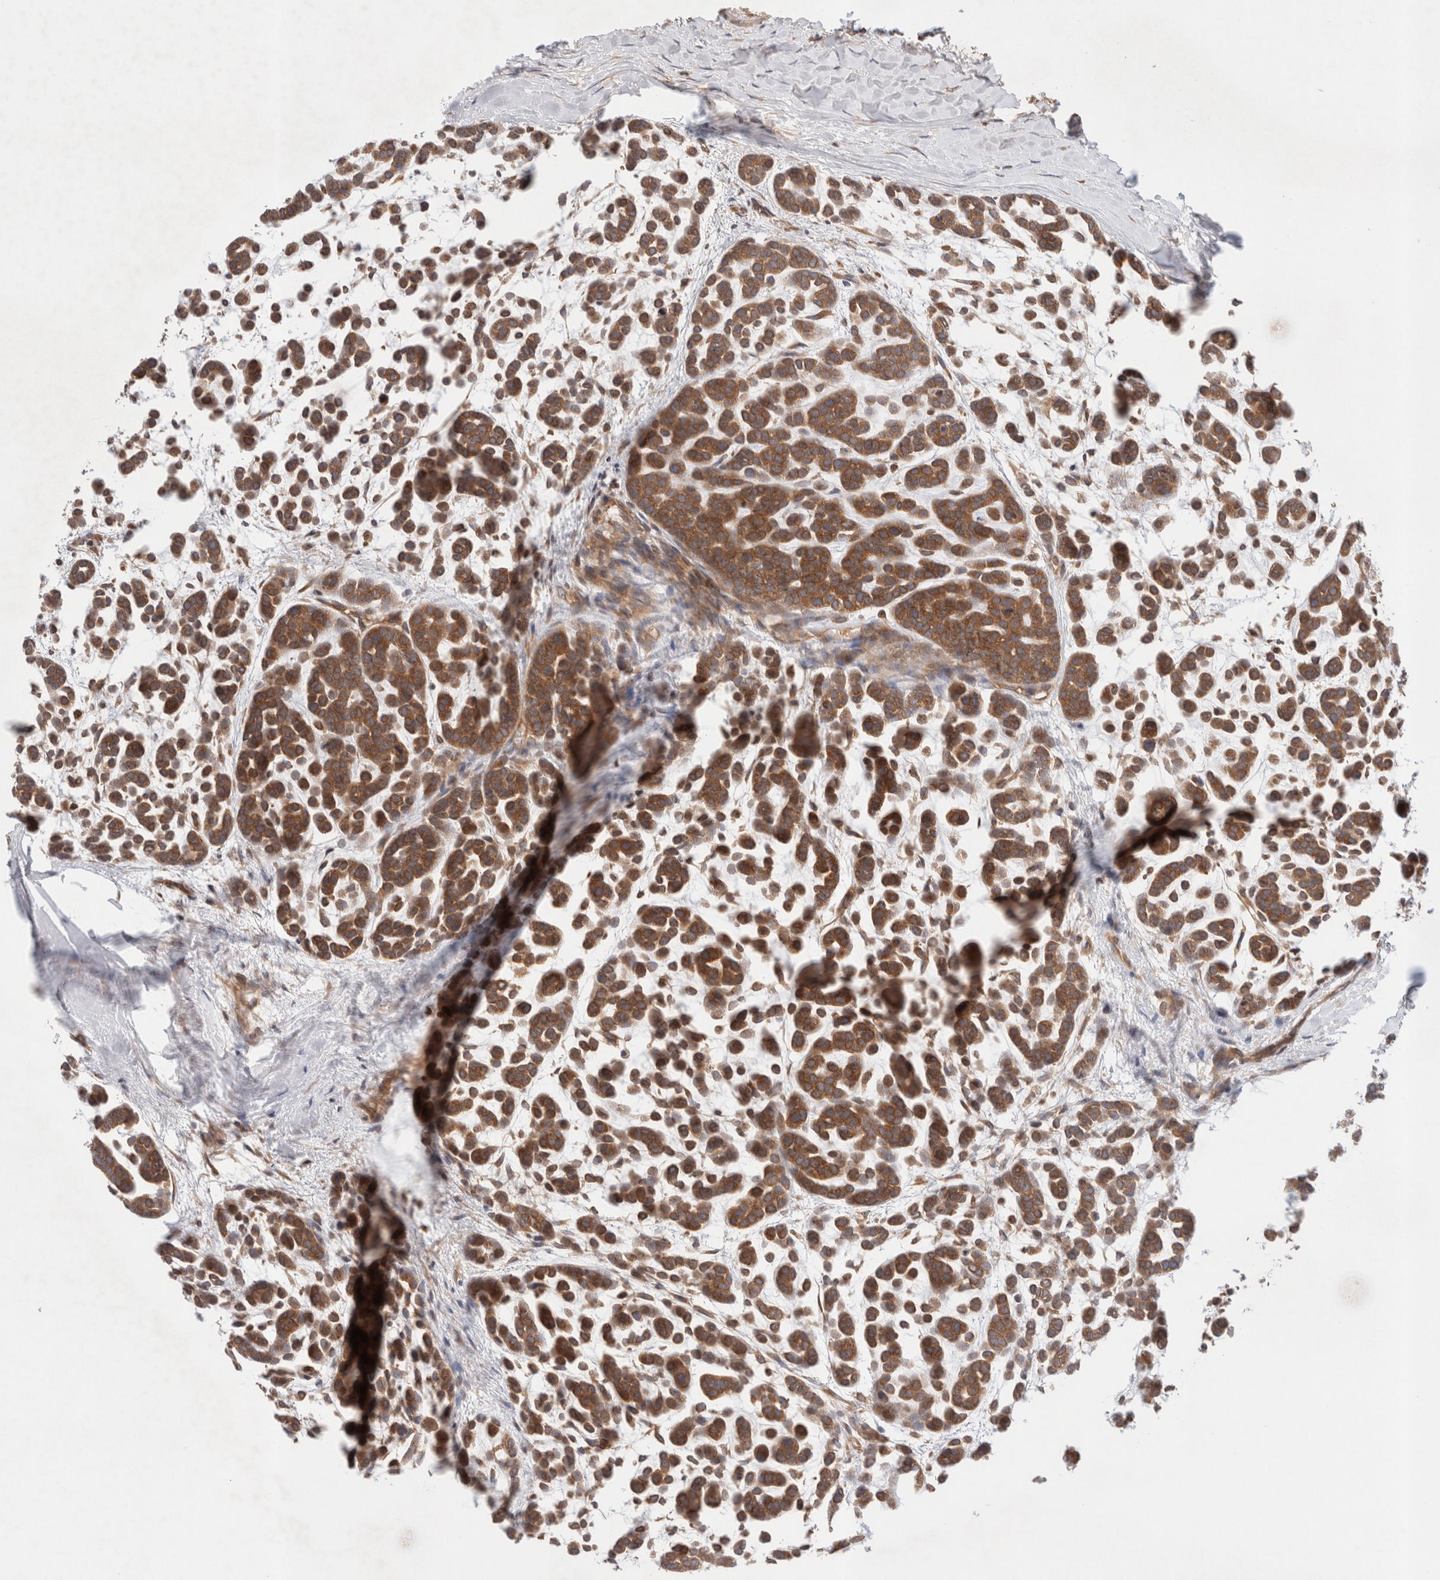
{"staining": {"intensity": "moderate", "quantity": ">75%", "location": "cytoplasmic/membranous"}, "tissue": "head and neck cancer", "cell_type": "Tumor cells", "image_type": "cancer", "snomed": [{"axis": "morphology", "description": "Adenocarcinoma, NOS"}, {"axis": "morphology", "description": "Adenoma, NOS"}, {"axis": "topography", "description": "Head-Neck"}], "caption": "An image of head and neck adenoma stained for a protein exhibits moderate cytoplasmic/membranous brown staining in tumor cells.", "gene": "SIKE1", "patient": {"sex": "female", "age": 55}}